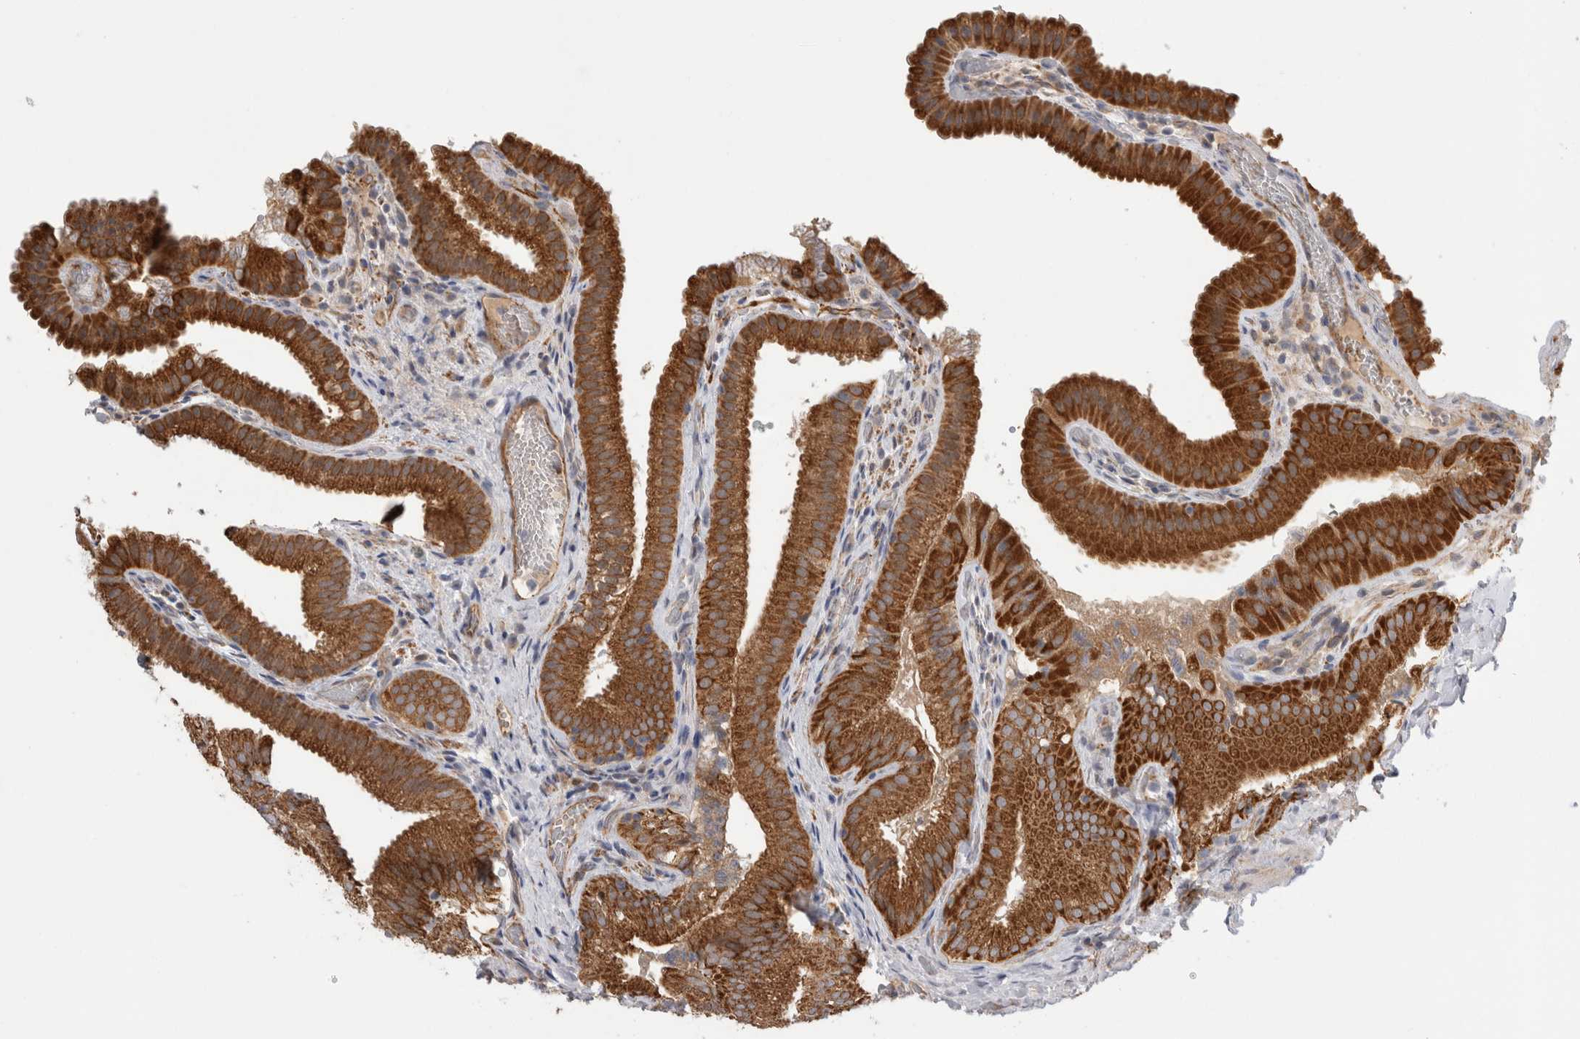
{"staining": {"intensity": "strong", "quantity": ">75%", "location": "cytoplasmic/membranous"}, "tissue": "gallbladder", "cell_type": "Glandular cells", "image_type": "normal", "snomed": [{"axis": "morphology", "description": "Normal tissue, NOS"}, {"axis": "topography", "description": "Gallbladder"}], "caption": "Glandular cells show strong cytoplasmic/membranous staining in approximately >75% of cells in normal gallbladder. The staining was performed using DAB to visualize the protein expression in brown, while the nuclei were stained in blue with hematoxylin (Magnification: 20x).", "gene": "TAFA5", "patient": {"sex": "female", "age": 30}}